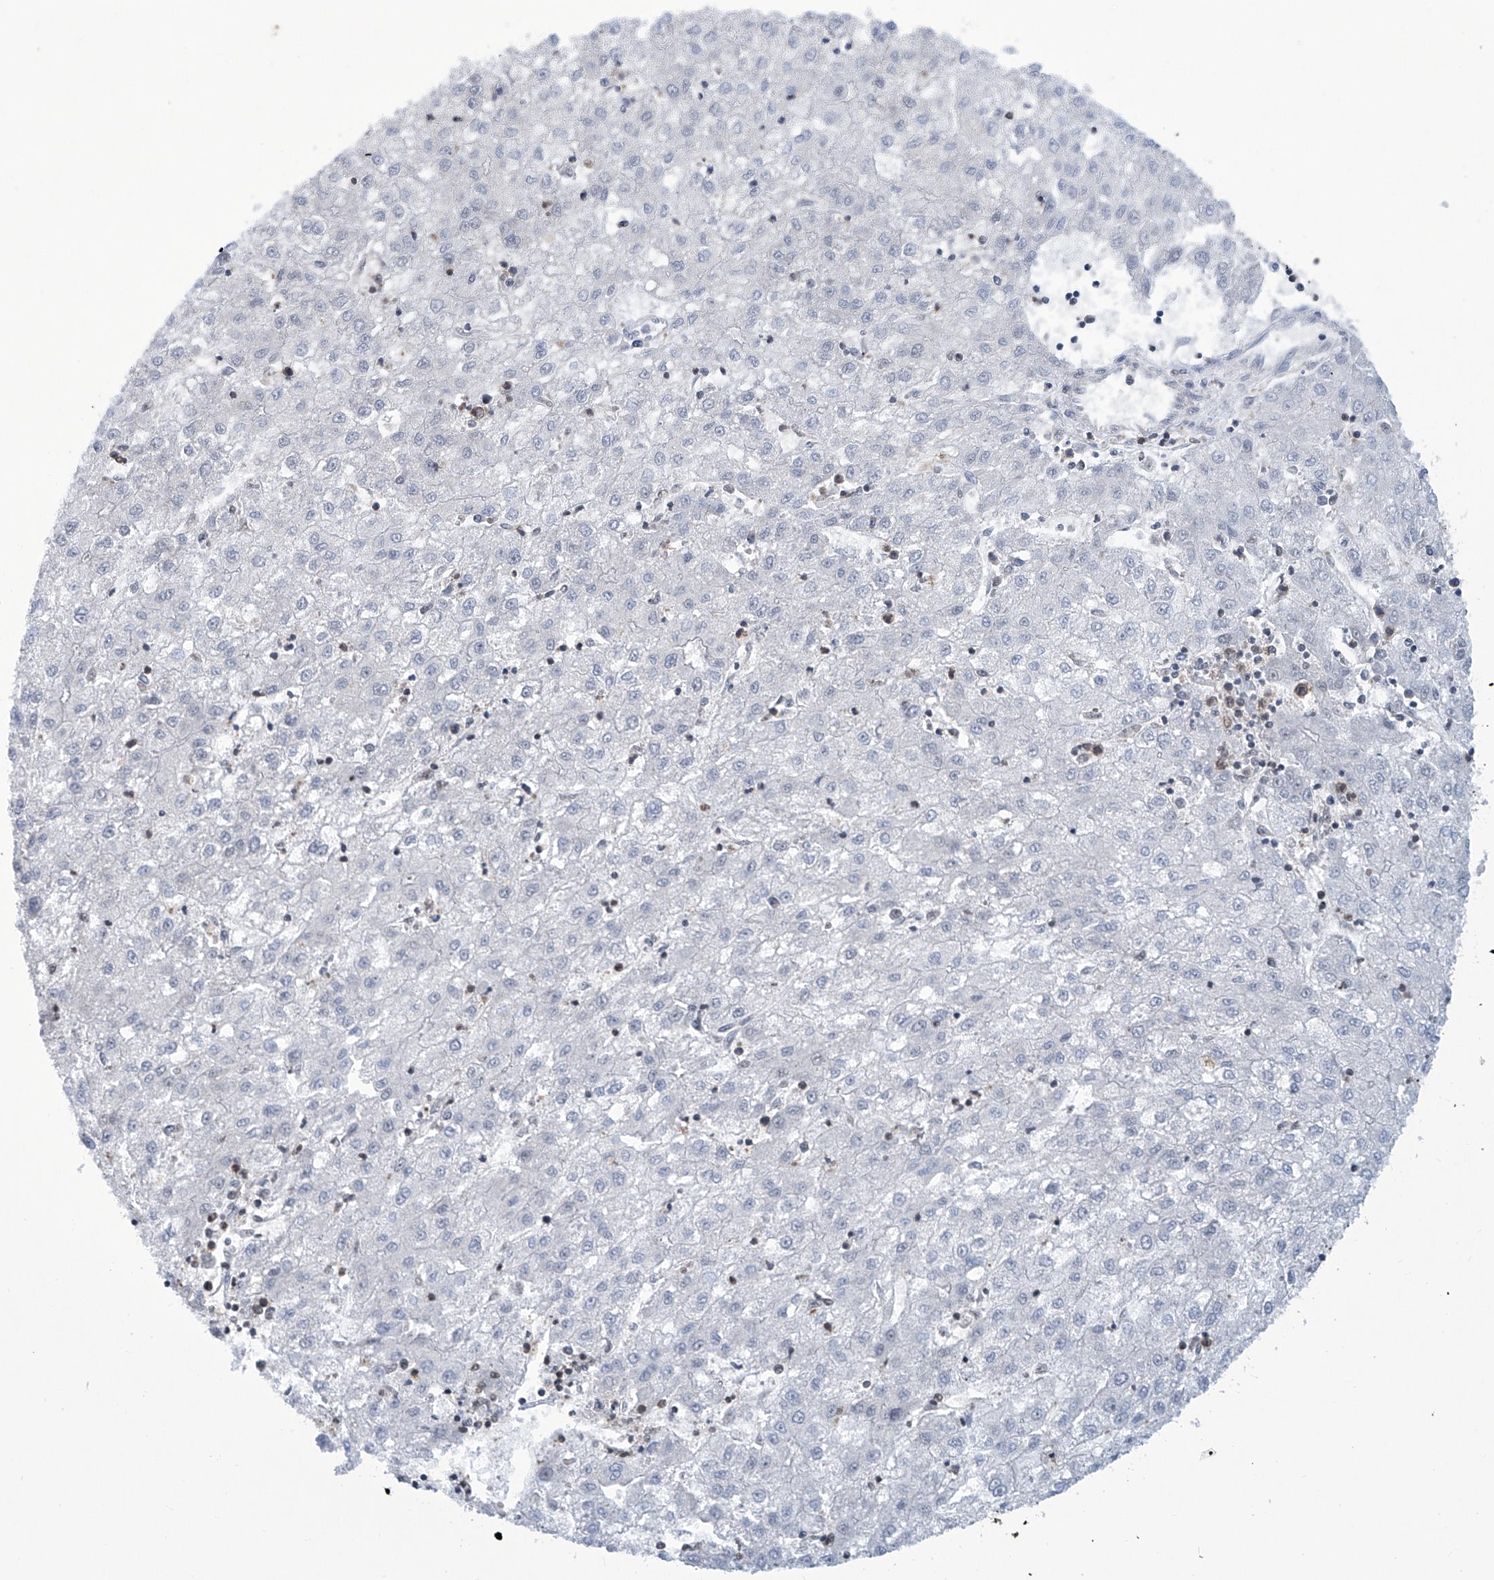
{"staining": {"intensity": "negative", "quantity": "none", "location": "none"}, "tissue": "liver cancer", "cell_type": "Tumor cells", "image_type": "cancer", "snomed": [{"axis": "morphology", "description": "Carcinoma, Hepatocellular, NOS"}, {"axis": "topography", "description": "Liver"}], "caption": "This micrograph is of liver cancer stained with immunohistochemistry (IHC) to label a protein in brown with the nuclei are counter-stained blue. There is no staining in tumor cells. The staining is performed using DAB (3,3'-diaminobenzidine) brown chromogen with nuclei counter-stained in using hematoxylin.", "gene": "SREBF2", "patient": {"sex": "male", "age": 72}}